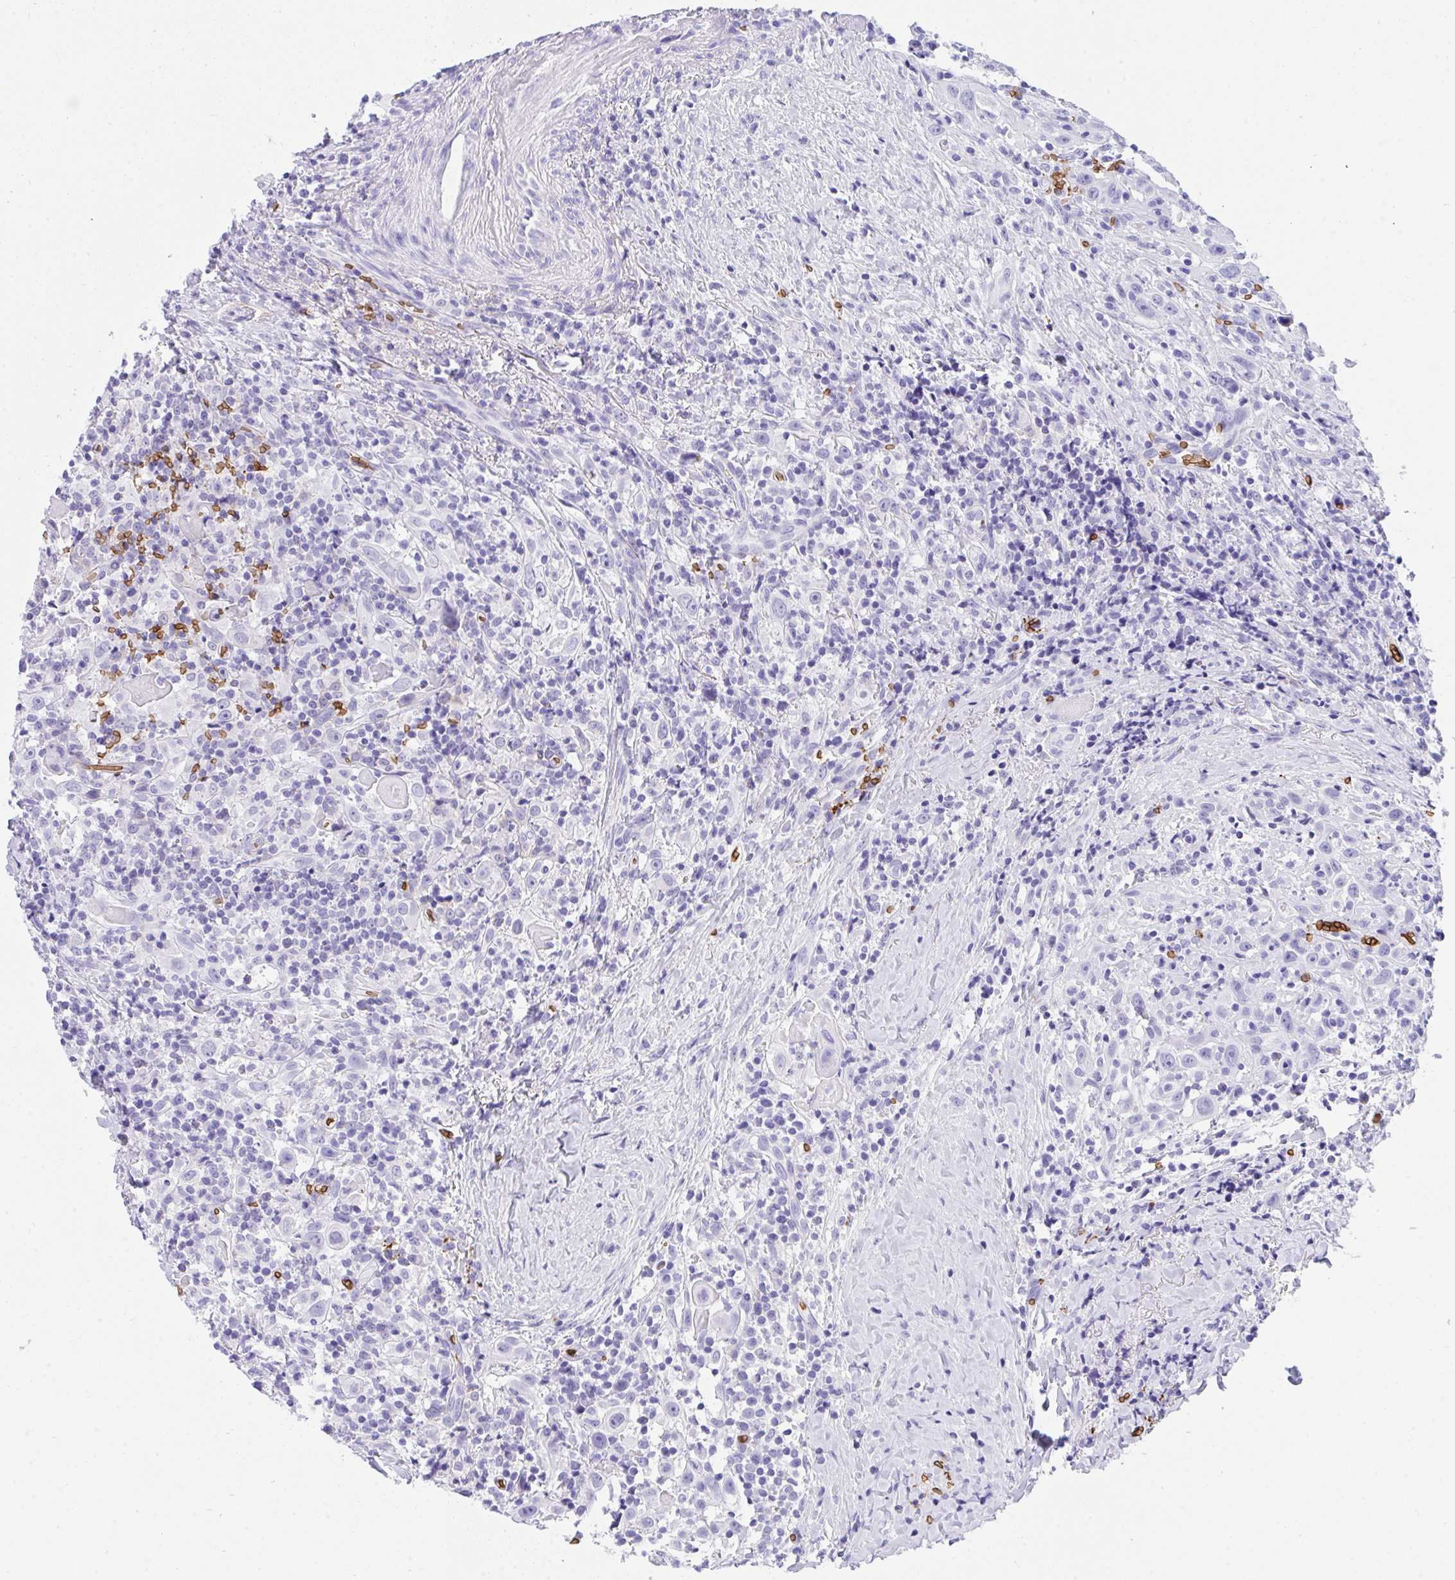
{"staining": {"intensity": "negative", "quantity": "none", "location": "none"}, "tissue": "head and neck cancer", "cell_type": "Tumor cells", "image_type": "cancer", "snomed": [{"axis": "morphology", "description": "Squamous cell carcinoma, NOS"}, {"axis": "topography", "description": "Head-Neck"}], "caption": "An immunohistochemistry histopathology image of squamous cell carcinoma (head and neck) is shown. There is no staining in tumor cells of squamous cell carcinoma (head and neck).", "gene": "ANK1", "patient": {"sex": "female", "age": 95}}